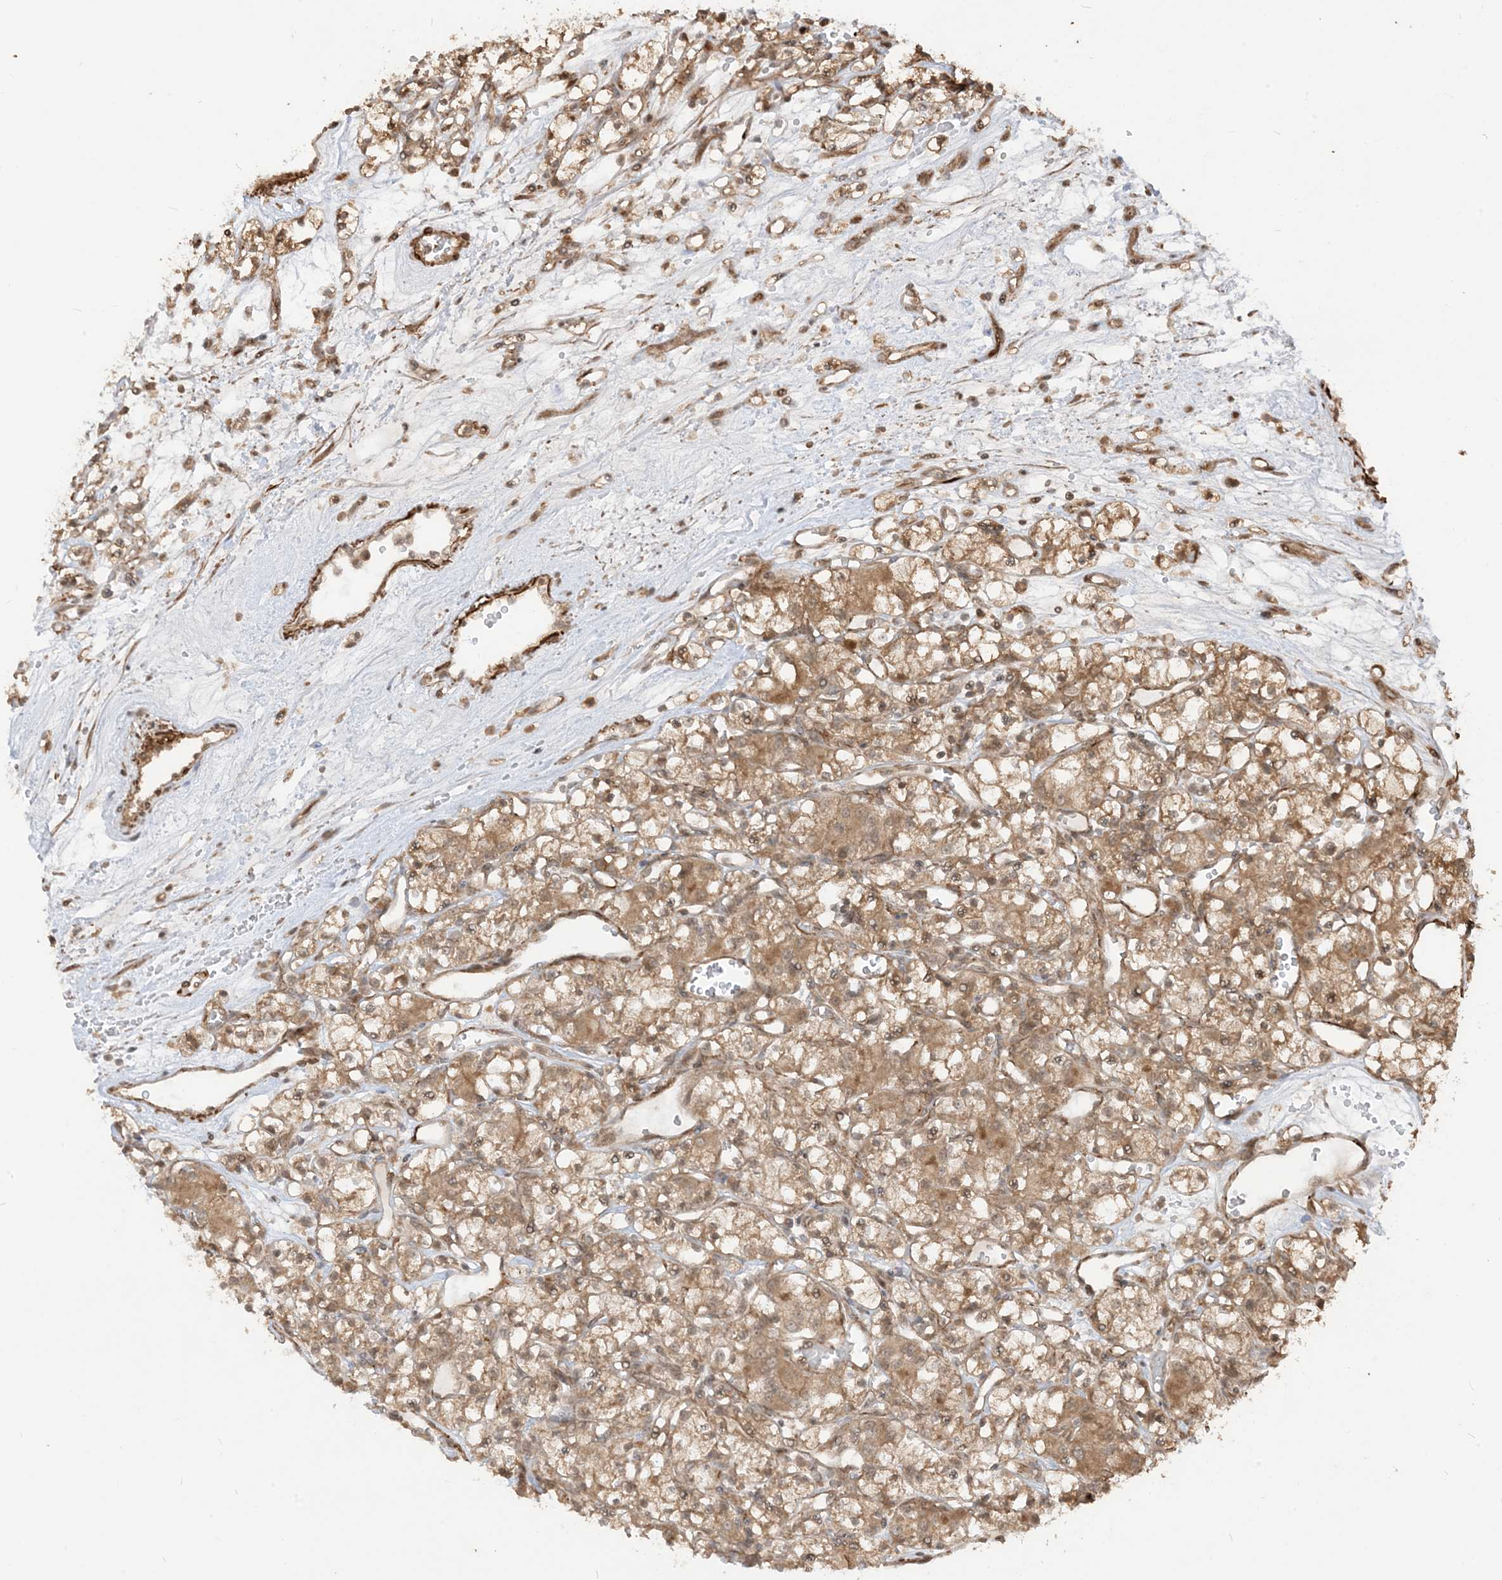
{"staining": {"intensity": "moderate", "quantity": ">75%", "location": "cytoplasmic/membranous,nuclear"}, "tissue": "renal cancer", "cell_type": "Tumor cells", "image_type": "cancer", "snomed": [{"axis": "morphology", "description": "Adenocarcinoma, NOS"}, {"axis": "topography", "description": "Kidney"}], "caption": "This photomicrograph exhibits immunohistochemistry staining of human renal adenocarcinoma, with medium moderate cytoplasmic/membranous and nuclear positivity in approximately >75% of tumor cells.", "gene": "TBCC", "patient": {"sex": "female", "age": 59}}